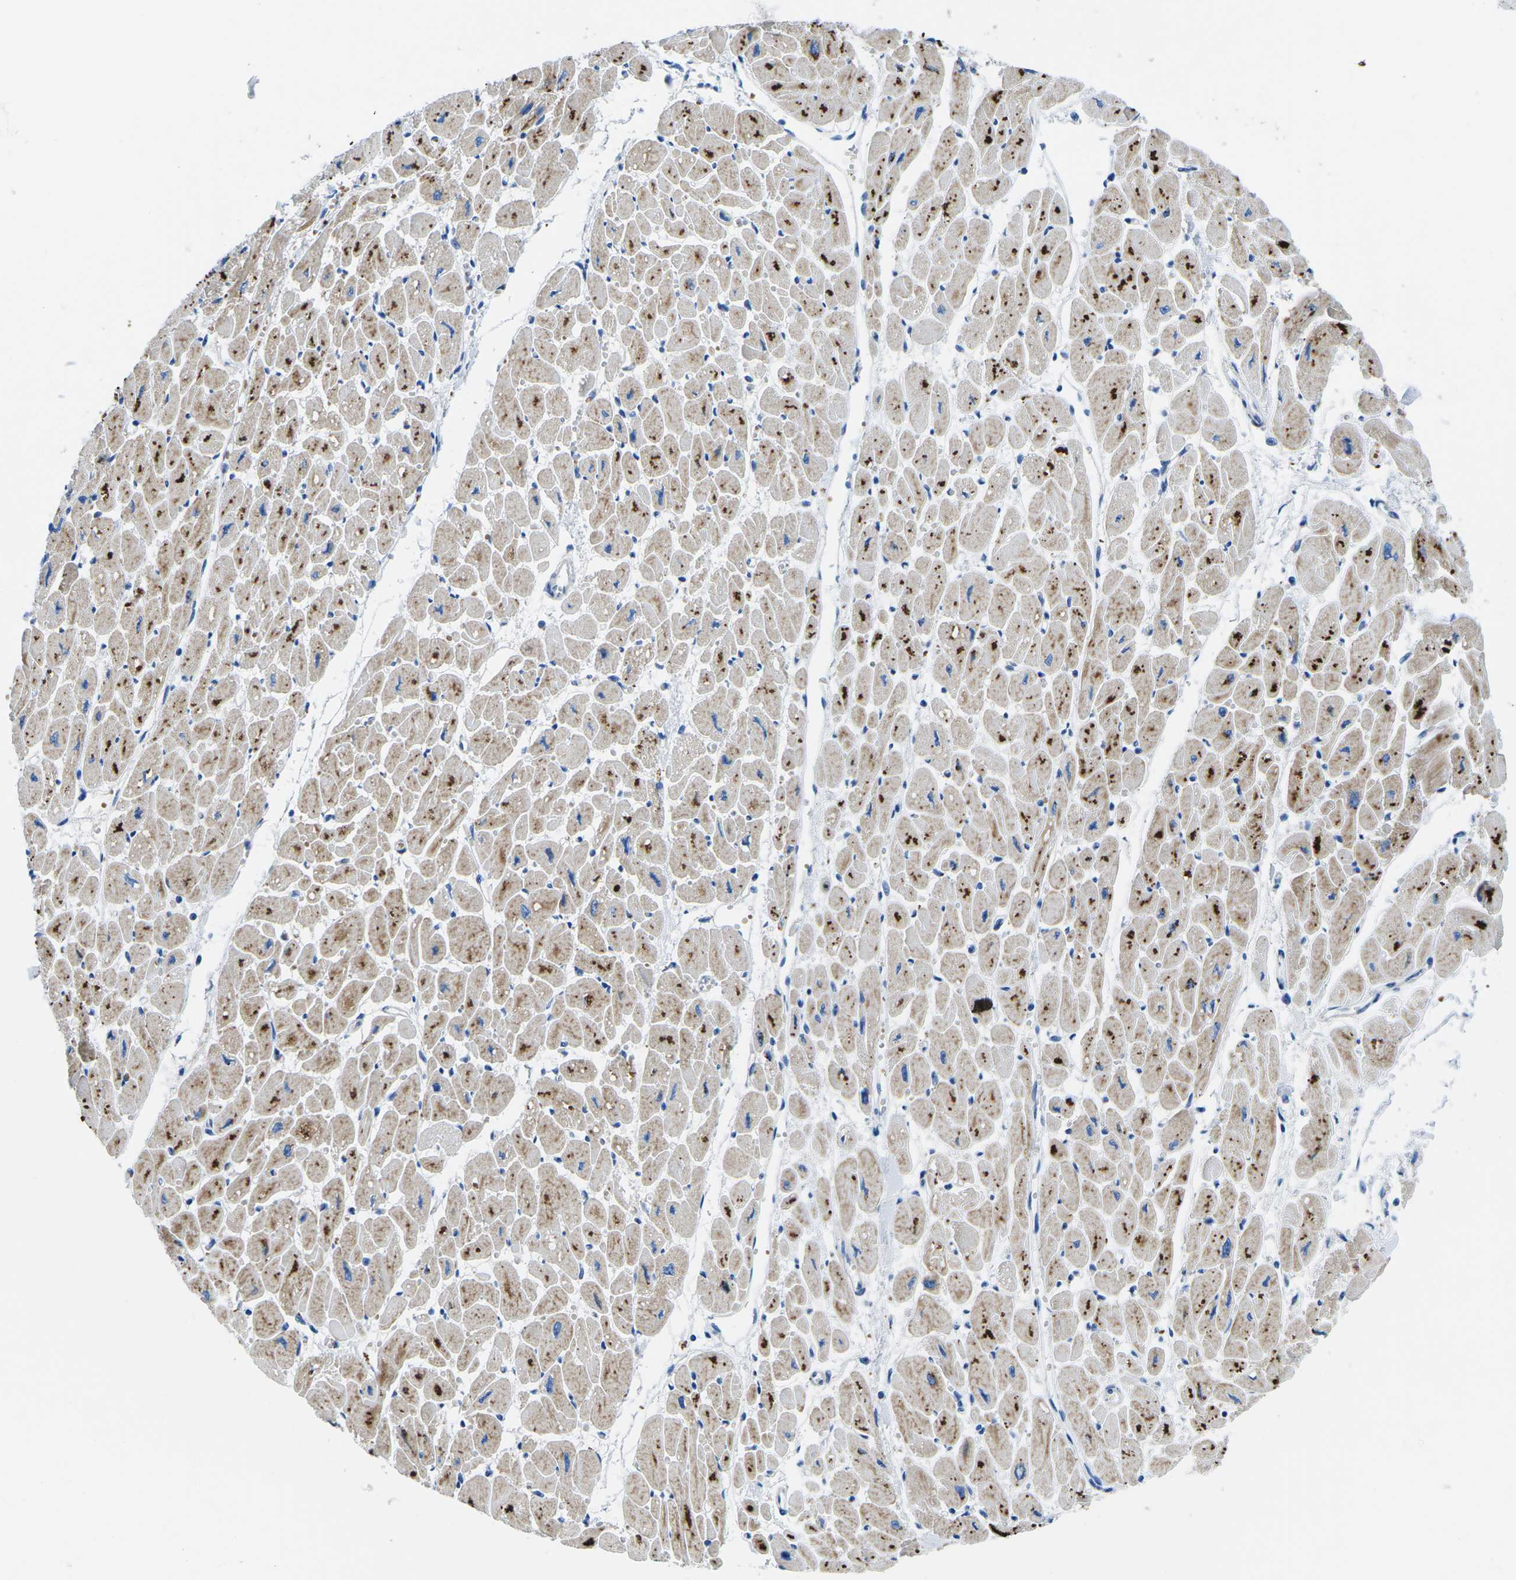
{"staining": {"intensity": "weak", "quantity": "25%-75%", "location": "cytoplasmic/membranous"}, "tissue": "heart muscle", "cell_type": "Cardiomyocytes", "image_type": "normal", "snomed": [{"axis": "morphology", "description": "Normal tissue, NOS"}, {"axis": "topography", "description": "Heart"}], "caption": "Brown immunohistochemical staining in normal human heart muscle exhibits weak cytoplasmic/membranous expression in approximately 25%-75% of cardiomyocytes.", "gene": "TM6SF1", "patient": {"sex": "female", "age": 54}}